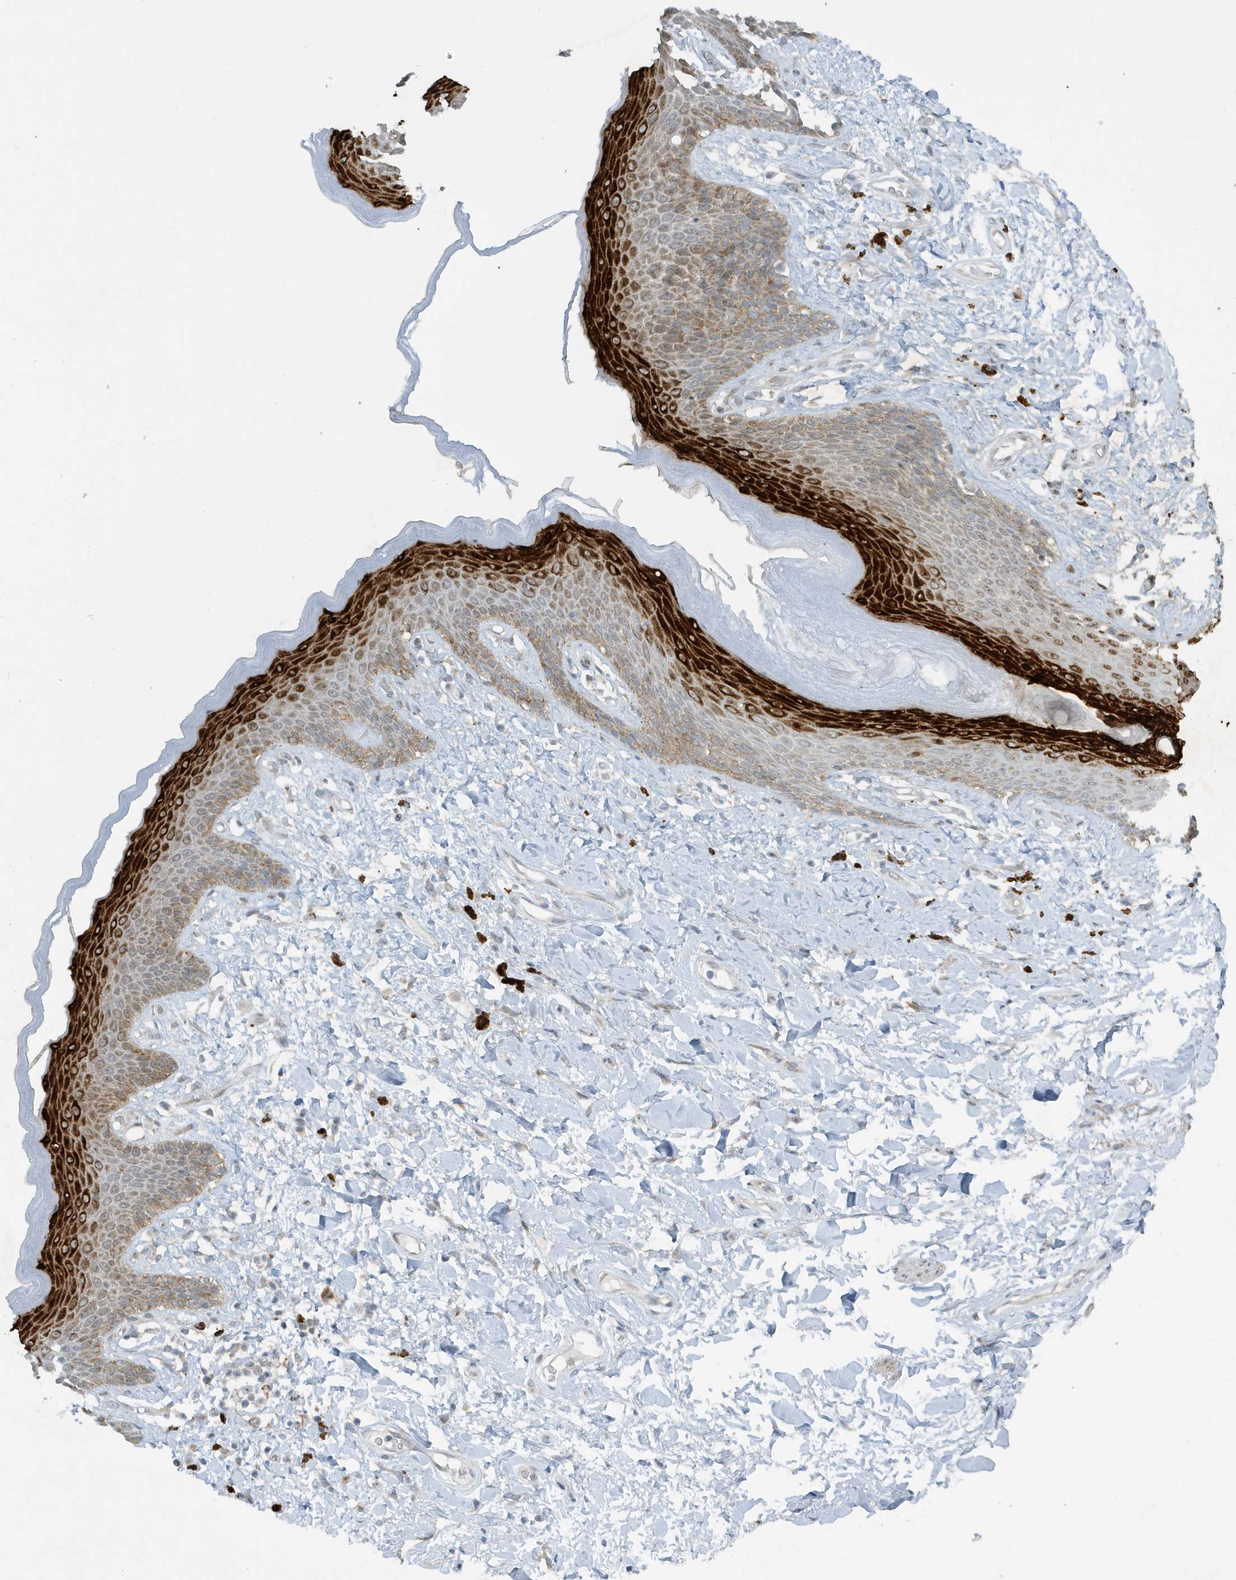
{"staining": {"intensity": "strong", "quantity": "<25%", "location": "cytoplasmic/membranous"}, "tissue": "skin", "cell_type": "Epidermal cells", "image_type": "normal", "snomed": [{"axis": "morphology", "description": "Normal tissue, NOS"}, {"axis": "topography", "description": "Anal"}], "caption": "Immunohistochemistry (IHC) micrograph of normal human skin stained for a protein (brown), which demonstrates medium levels of strong cytoplasmic/membranous expression in about <25% of epidermal cells.", "gene": "SCN3A", "patient": {"sex": "female", "age": 78}}